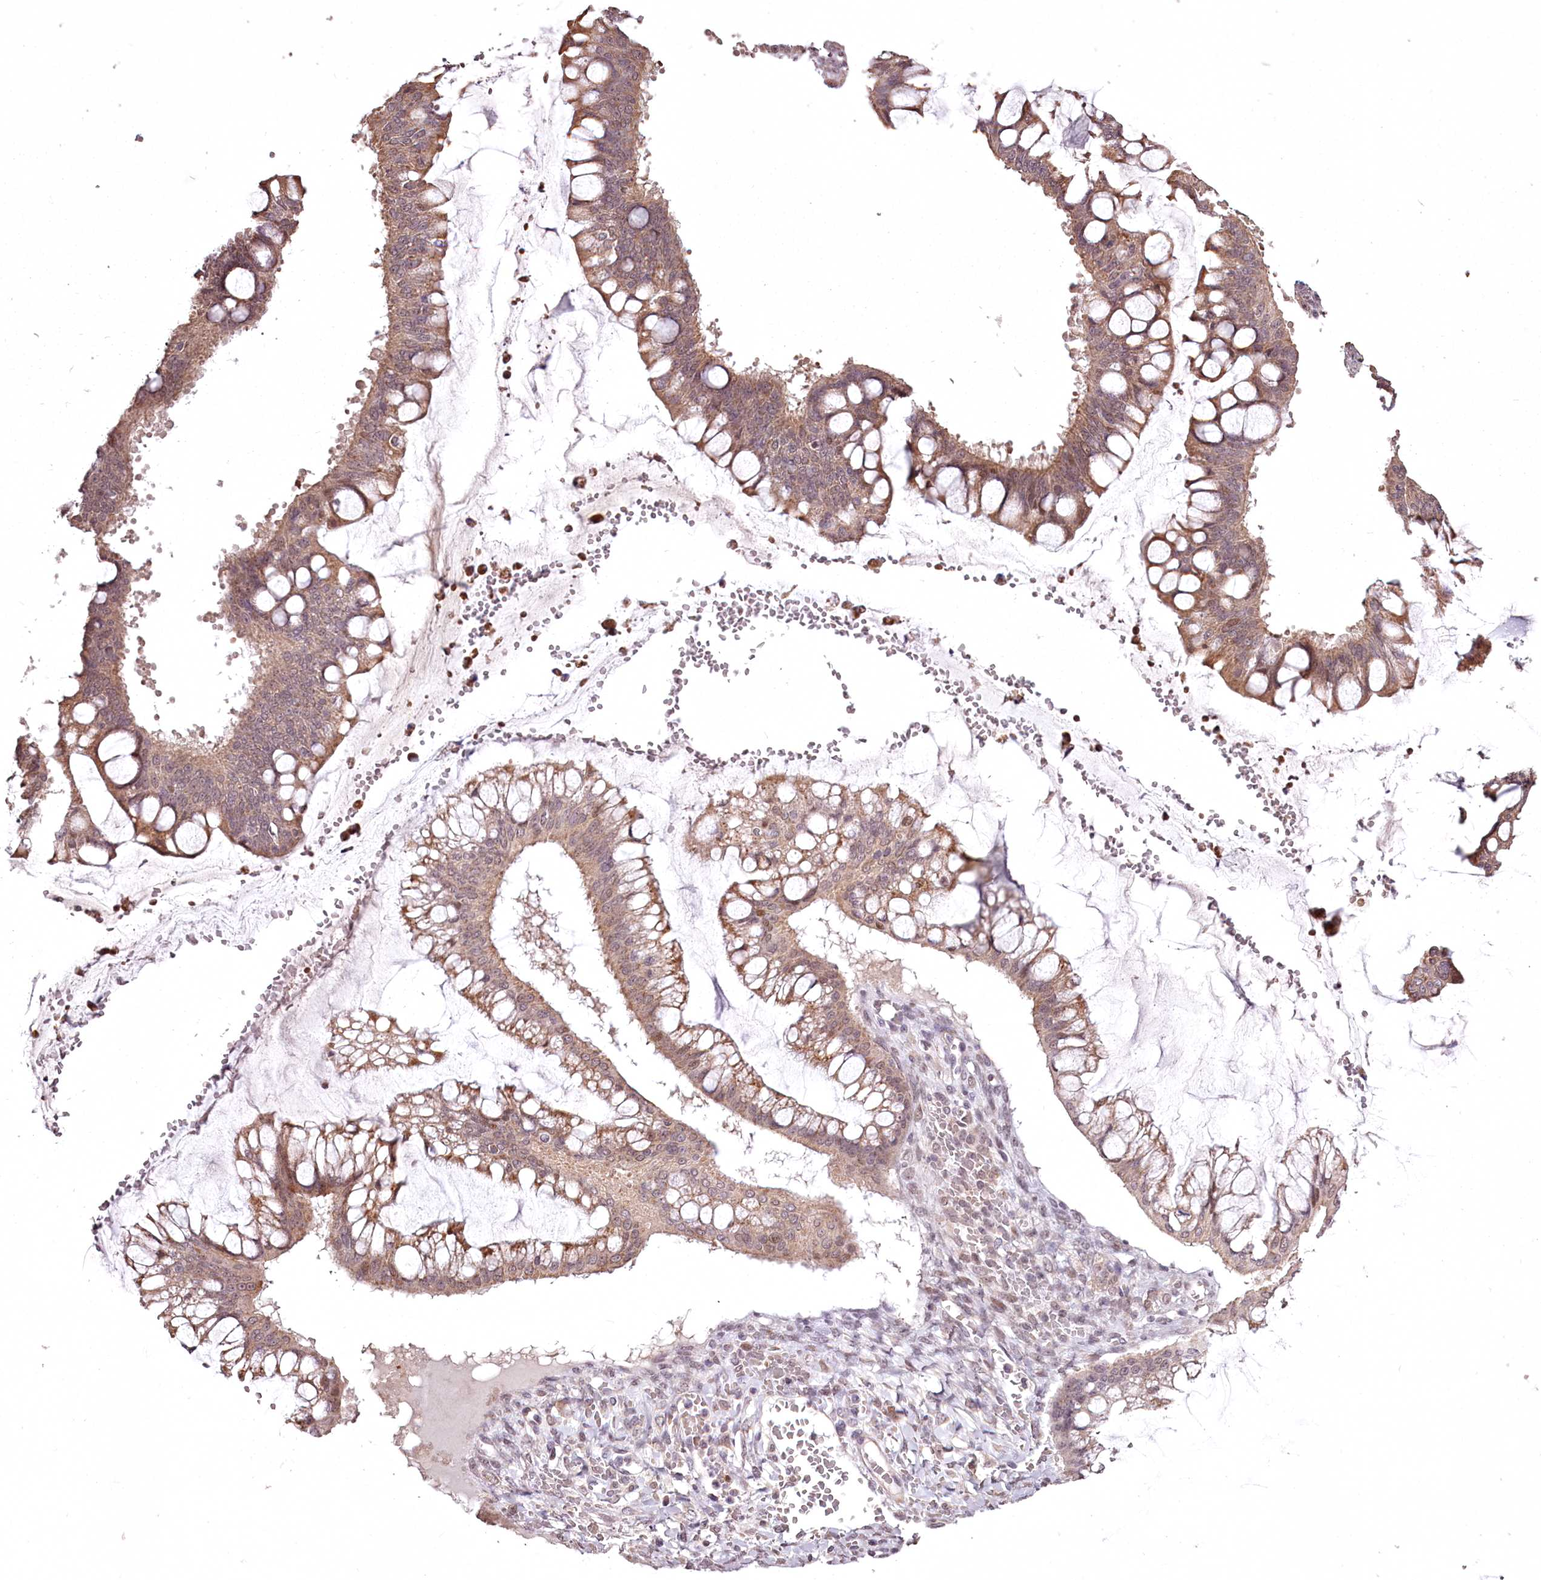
{"staining": {"intensity": "weak", "quantity": ">75%", "location": "cytoplasmic/membranous"}, "tissue": "ovarian cancer", "cell_type": "Tumor cells", "image_type": "cancer", "snomed": [{"axis": "morphology", "description": "Cystadenocarcinoma, mucinous, NOS"}, {"axis": "topography", "description": "Ovary"}], "caption": "A brown stain shows weak cytoplasmic/membranous expression of a protein in ovarian cancer (mucinous cystadenocarcinoma) tumor cells. The staining was performed using DAB to visualize the protein expression in brown, while the nuclei were stained in blue with hematoxylin (Magnification: 20x).", "gene": "ADRA1D", "patient": {"sex": "female", "age": 73}}